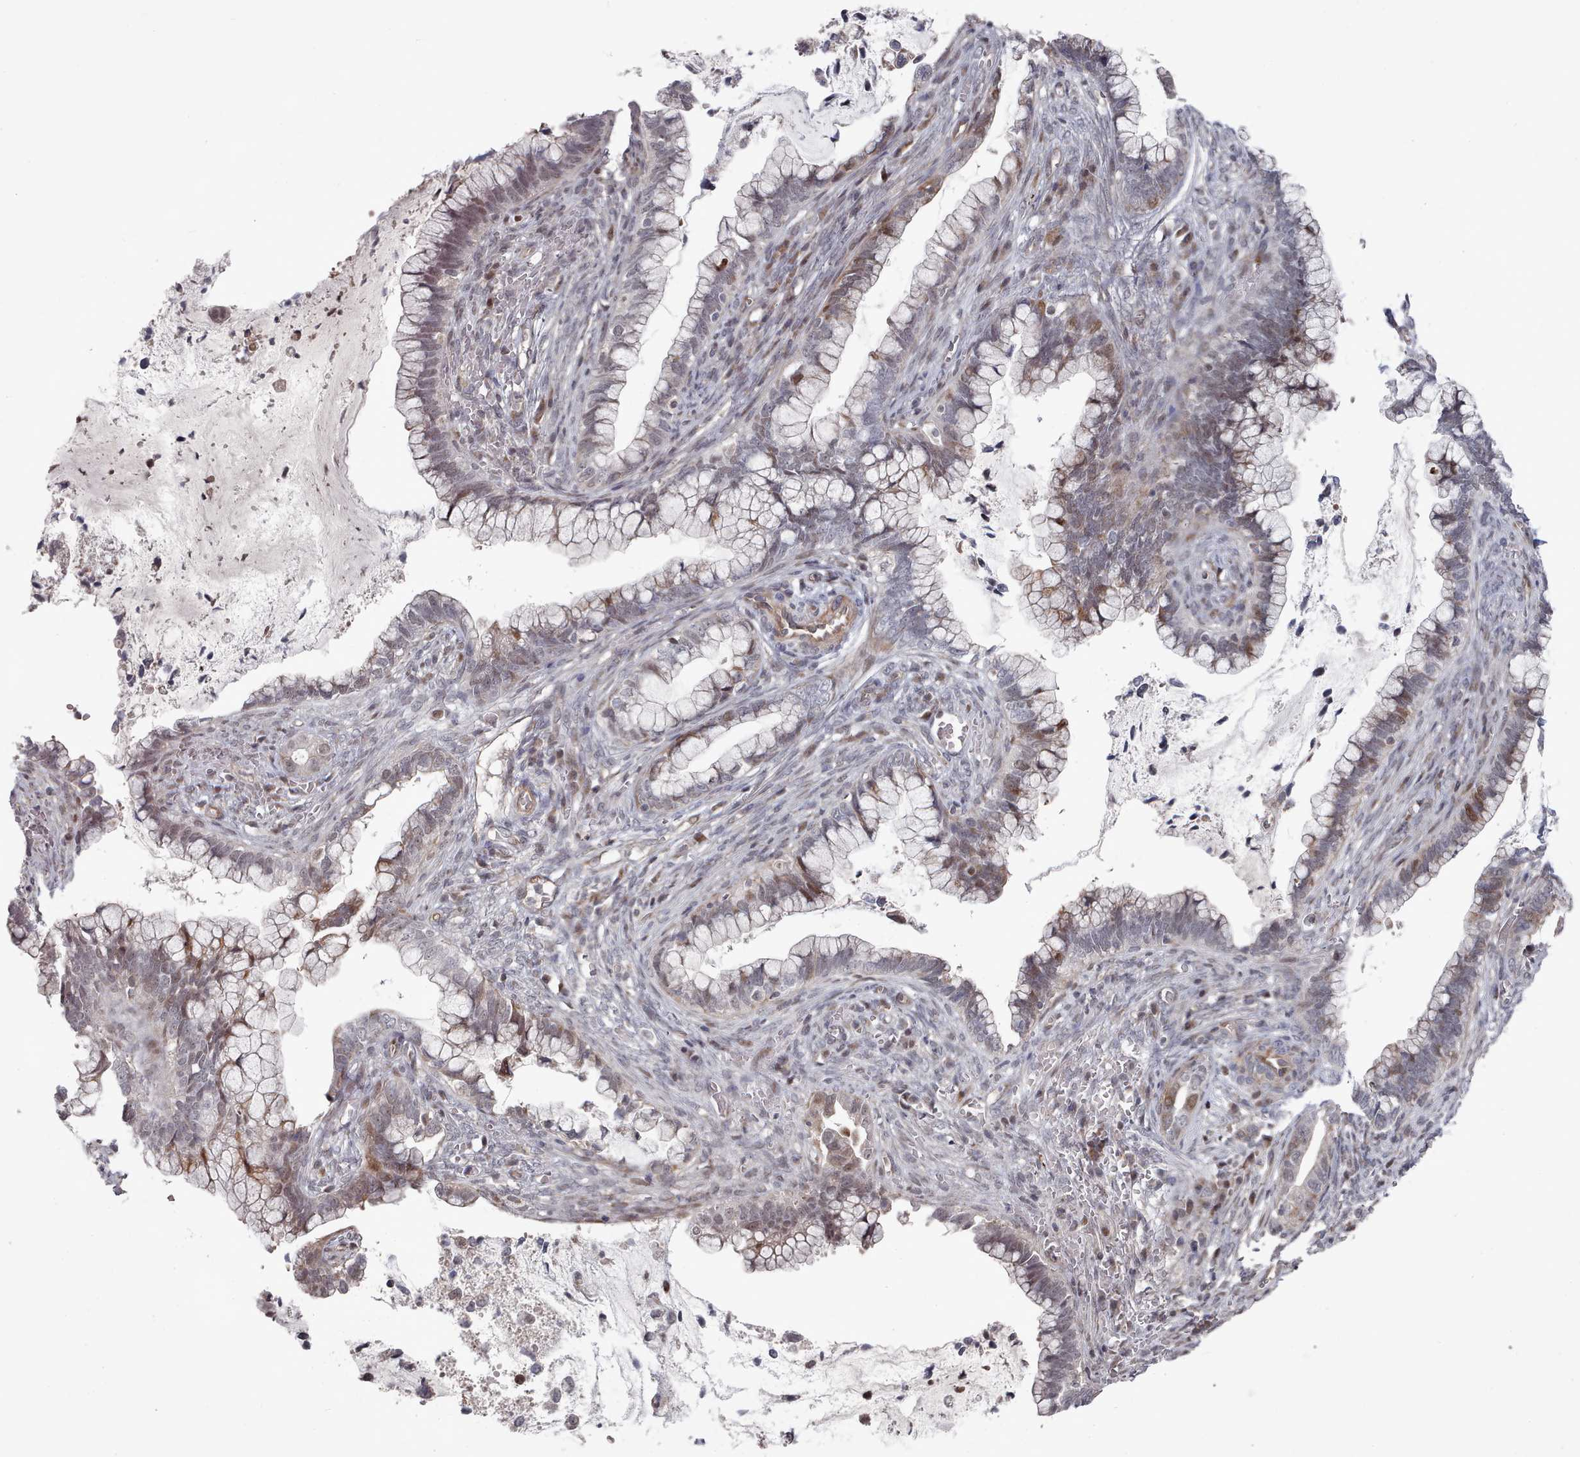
{"staining": {"intensity": "negative", "quantity": "none", "location": "none"}, "tissue": "cervical cancer", "cell_type": "Tumor cells", "image_type": "cancer", "snomed": [{"axis": "morphology", "description": "Adenocarcinoma, NOS"}, {"axis": "topography", "description": "Cervix"}], "caption": "The immunohistochemistry (IHC) micrograph has no significant staining in tumor cells of adenocarcinoma (cervical) tissue. (DAB (3,3'-diaminobenzidine) immunohistochemistry (IHC), high magnification).", "gene": "CPSF4", "patient": {"sex": "female", "age": 44}}